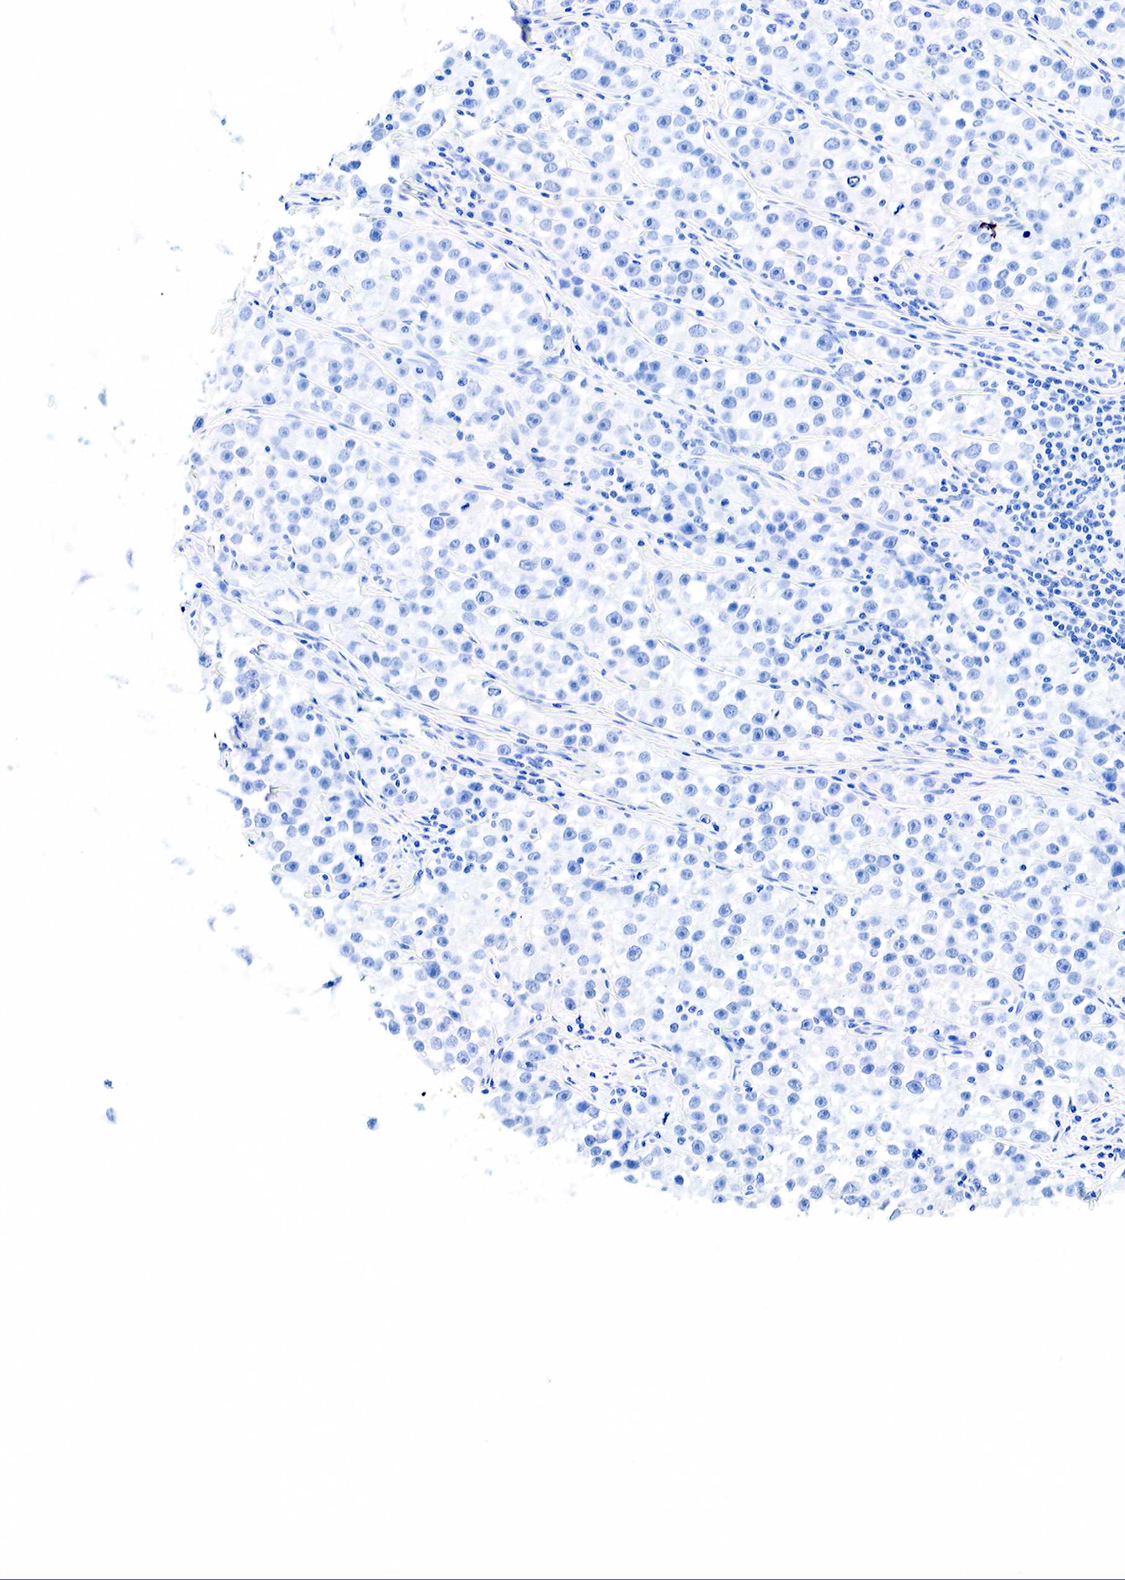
{"staining": {"intensity": "negative", "quantity": "none", "location": "none"}, "tissue": "testis cancer", "cell_type": "Tumor cells", "image_type": "cancer", "snomed": [{"axis": "morphology", "description": "Seminoma, NOS"}, {"axis": "topography", "description": "Testis"}], "caption": "An image of testis cancer (seminoma) stained for a protein shows no brown staining in tumor cells.", "gene": "KRT7", "patient": {"sex": "male", "age": 32}}